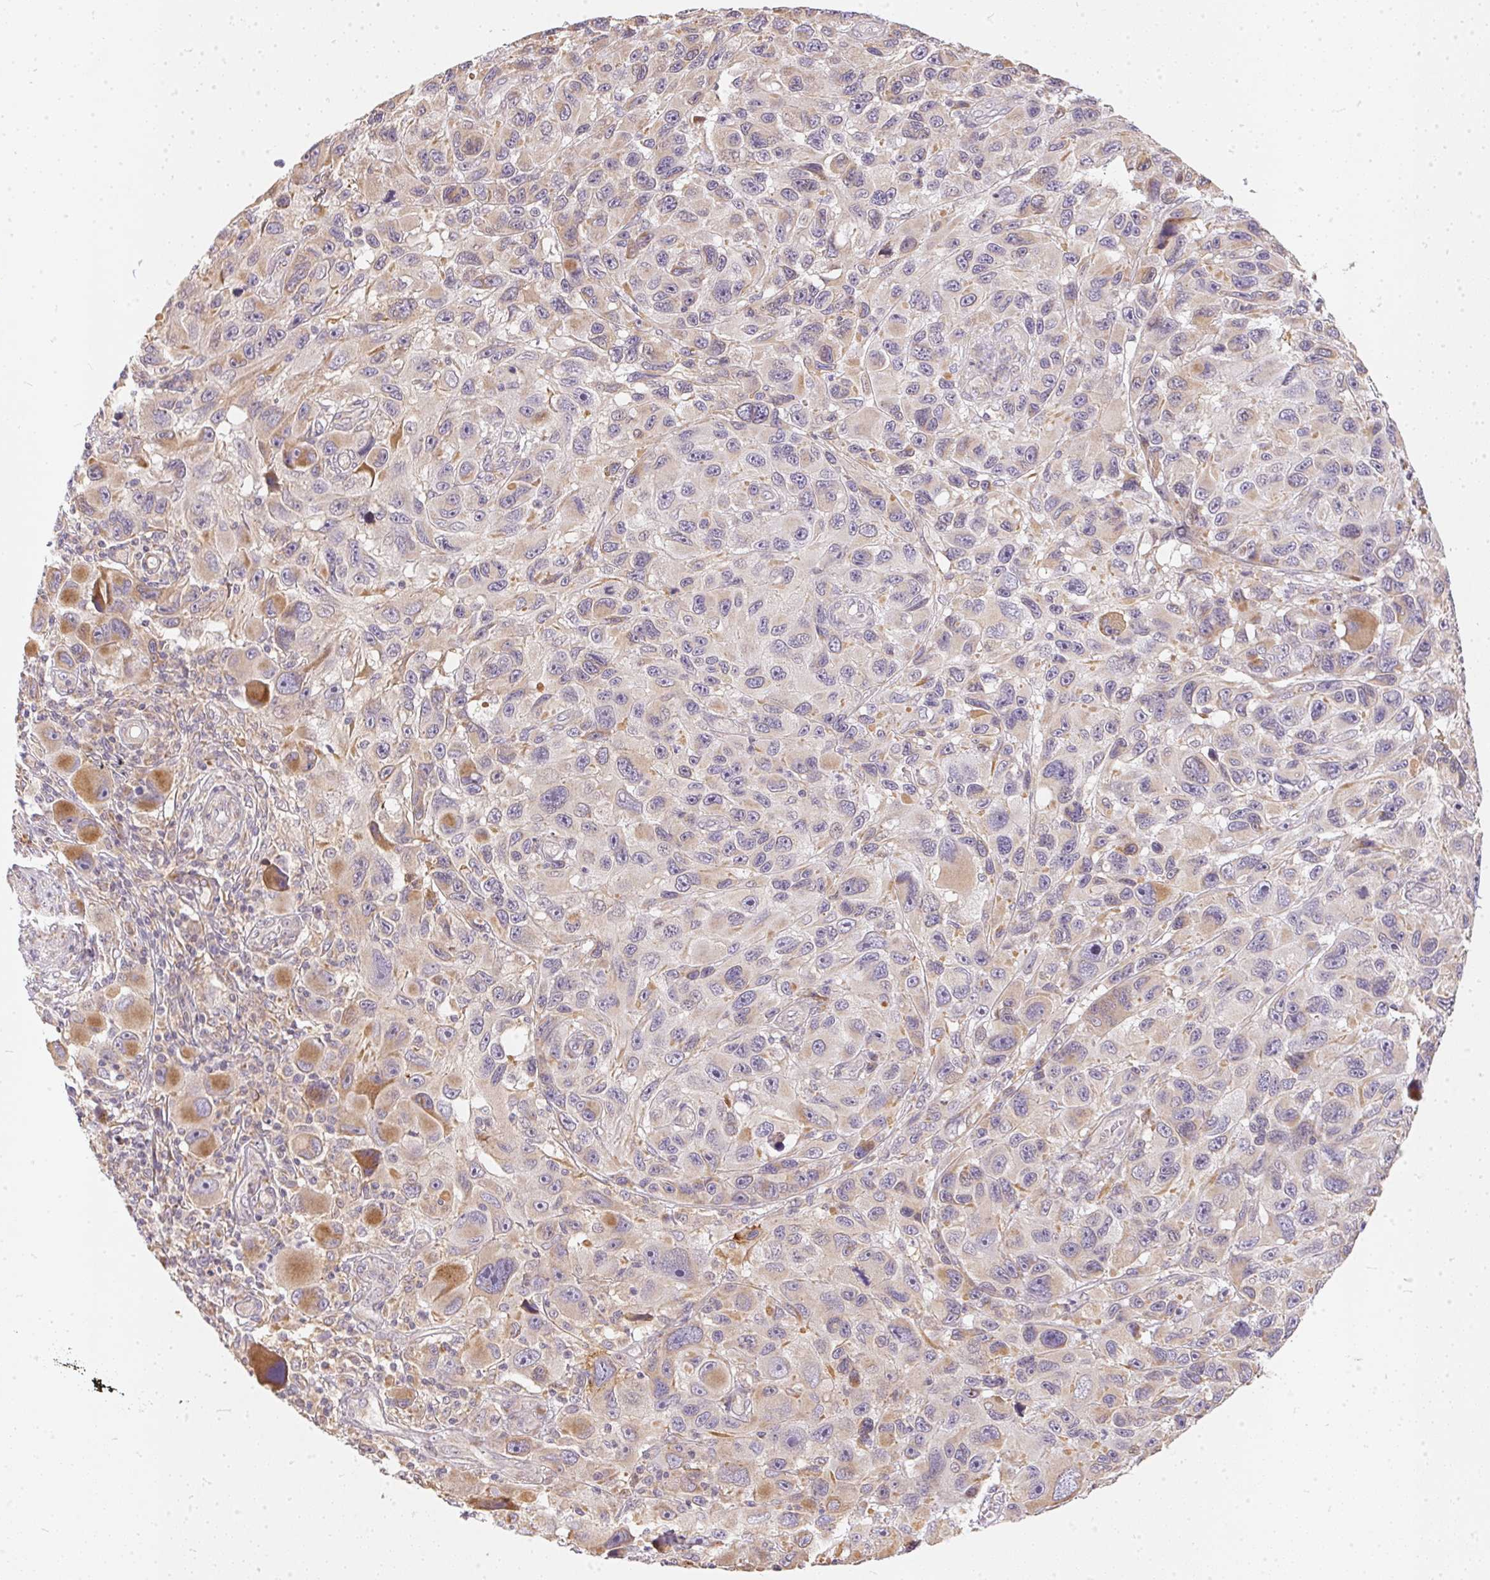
{"staining": {"intensity": "negative", "quantity": "none", "location": "none"}, "tissue": "melanoma", "cell_type": "Tumor cells", "image_type": "cancer", "snomed": [{"axis": "morphology", "description": "Malignant melanoma, NOS"}, {"axis": "topography", "description": "Skin"}], "caption": "An immunohistochemistry image of malignant melanoma is shown. There is no staining in tumor cells of malignant melanoma. (Immunohistochemistry, brightfield microscopy, high magnification).", "gene": "VWA5B2", "patient": {"sex": "male", "age": 53}}